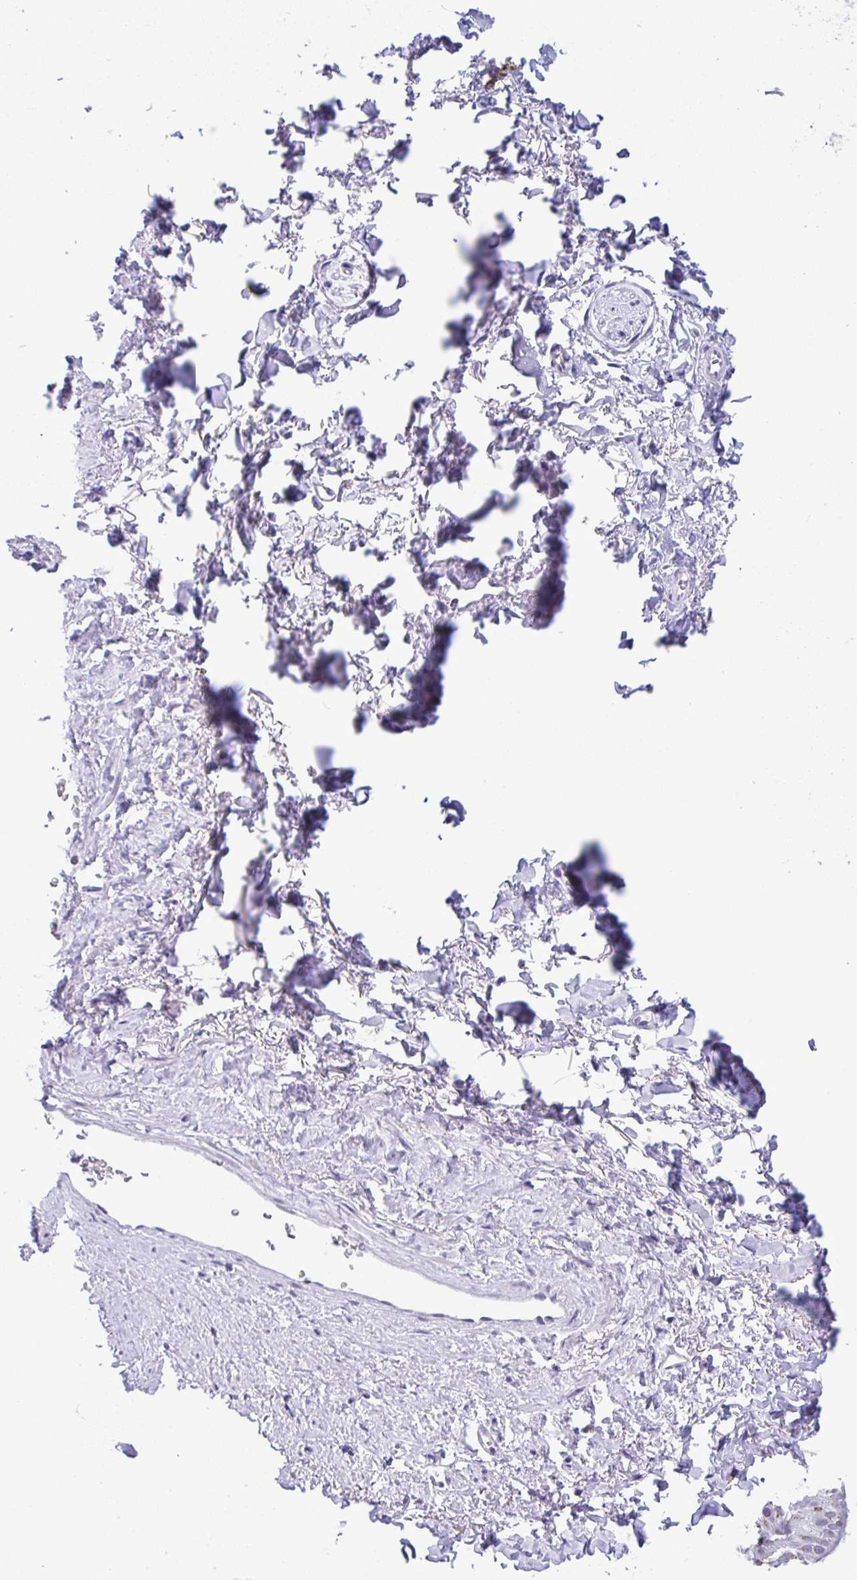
{"staining": {"intensity": "negative", "quantity": "none", "location": "none"}, "tissue": "adipose tissue", "cell_type": "Adipocytes", "image_type": "normal", "snomed": [{"axis": "morphology", "description": "Normal tissue, NOS"}, {"axis": "topography", "description": "Vulva"}, {"axis": "topography", "description": "Peripheral nerve tissue"}], "caption": "Immunohistochemical staining of benign human adipose tissue shows no significant staining in adipocytes. The staining was performed using DAB (3,3'-diaminobenzidine) to visualize the protein expression in brown, while the nuclei were stained in blue with hematoxylin (Magnification: 20x).", "gene": "YBX2", "patient": {"sex": "female", "age": 66}}